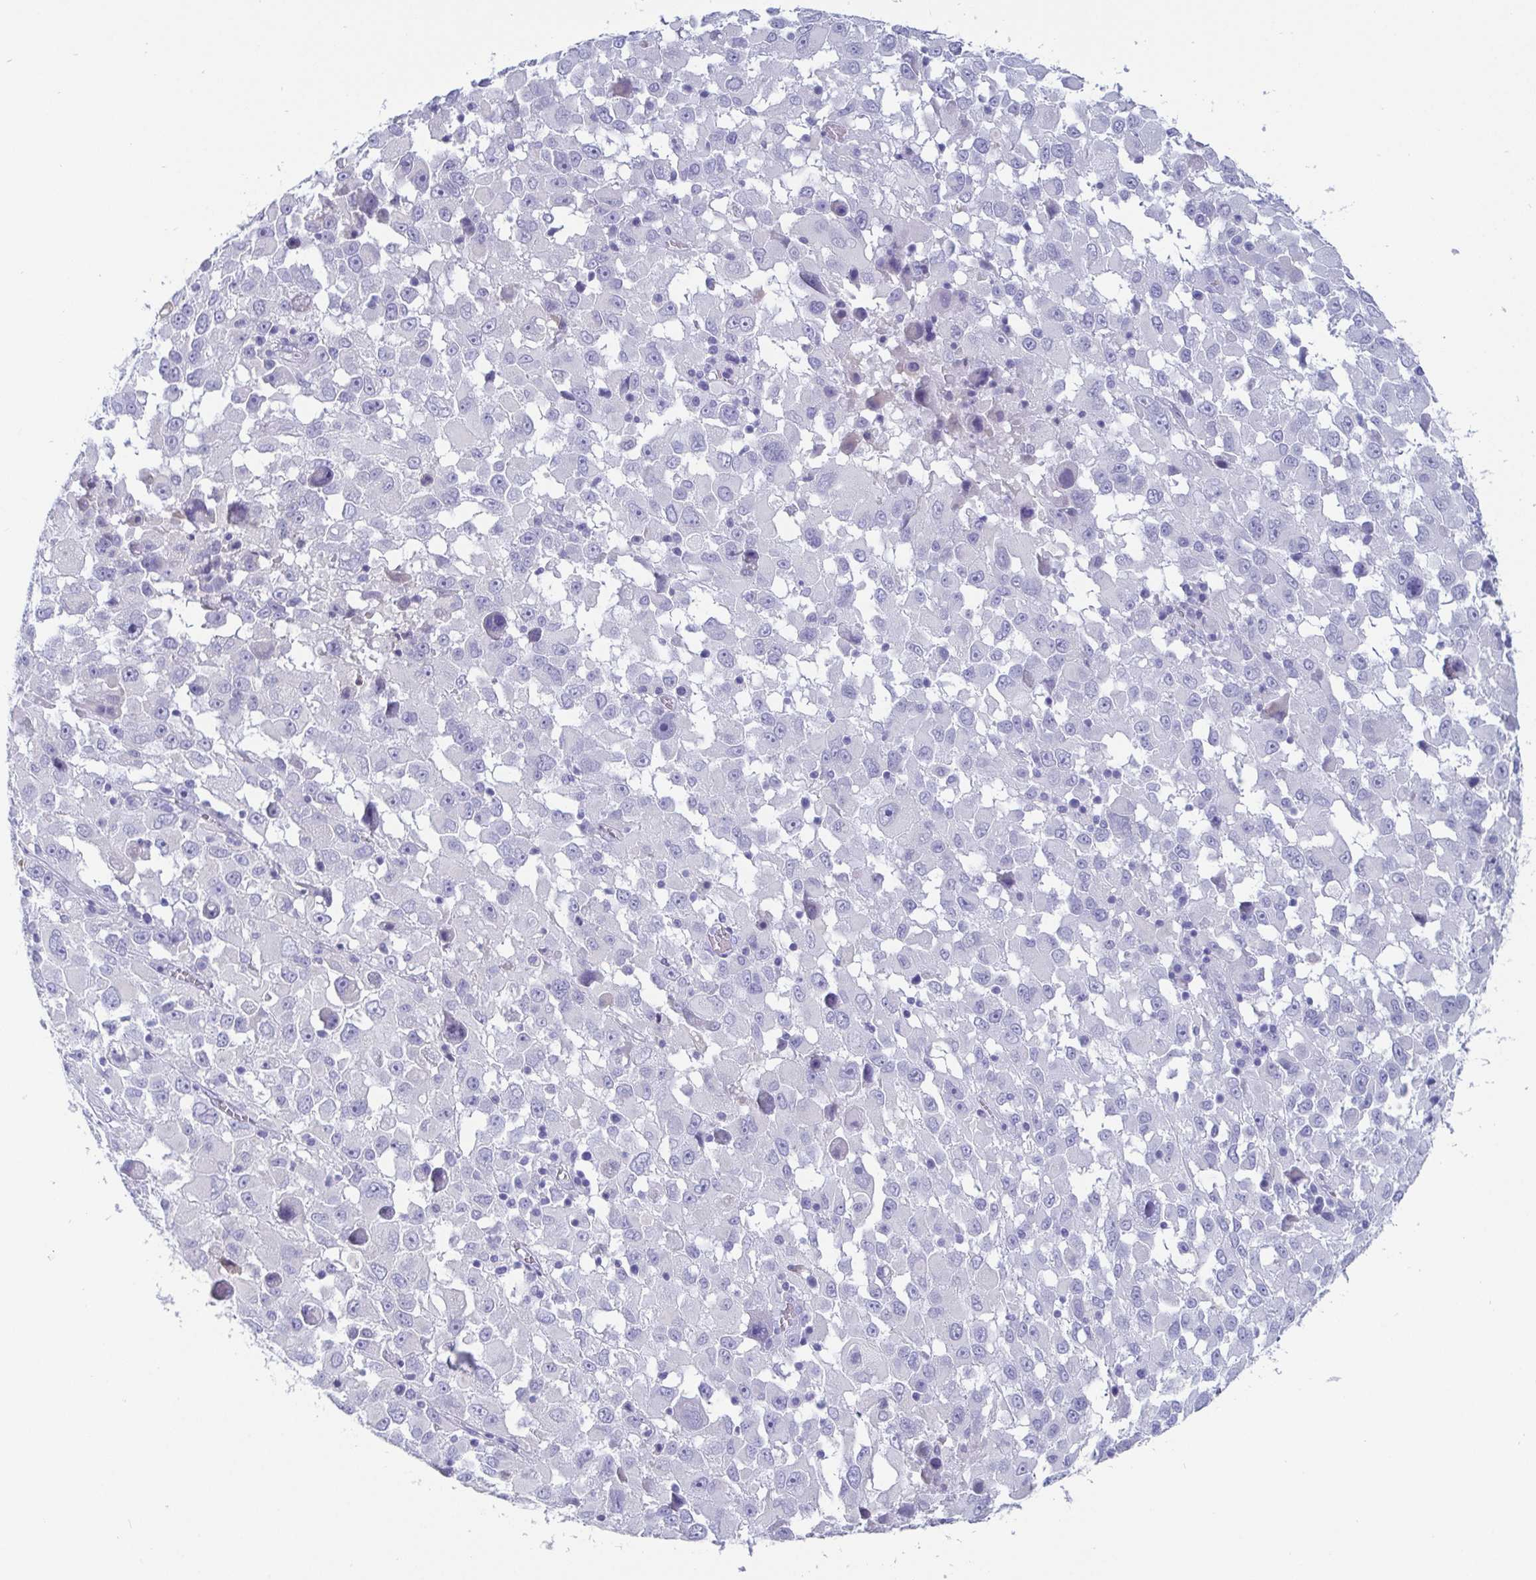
{"staining": {"intensity": "negative", "quantity": "none", "location": "none"}, "tissue": "melanoma", "cell_type": "Tumor cells", "image_type": "cancer", "snomed": [{"axis": "morphology", "description": "Malignant melanoma, Metastatic site"}, {"axis": "topography", "description": "Soft tissue"}], "caption": "This is an immunohistochemistry histopathology image of malignant melanoma (metastatic site). There is no positivity in tumor cells.", "gene": "SCGN", "patient": {"sex": "male", "age": 50}}